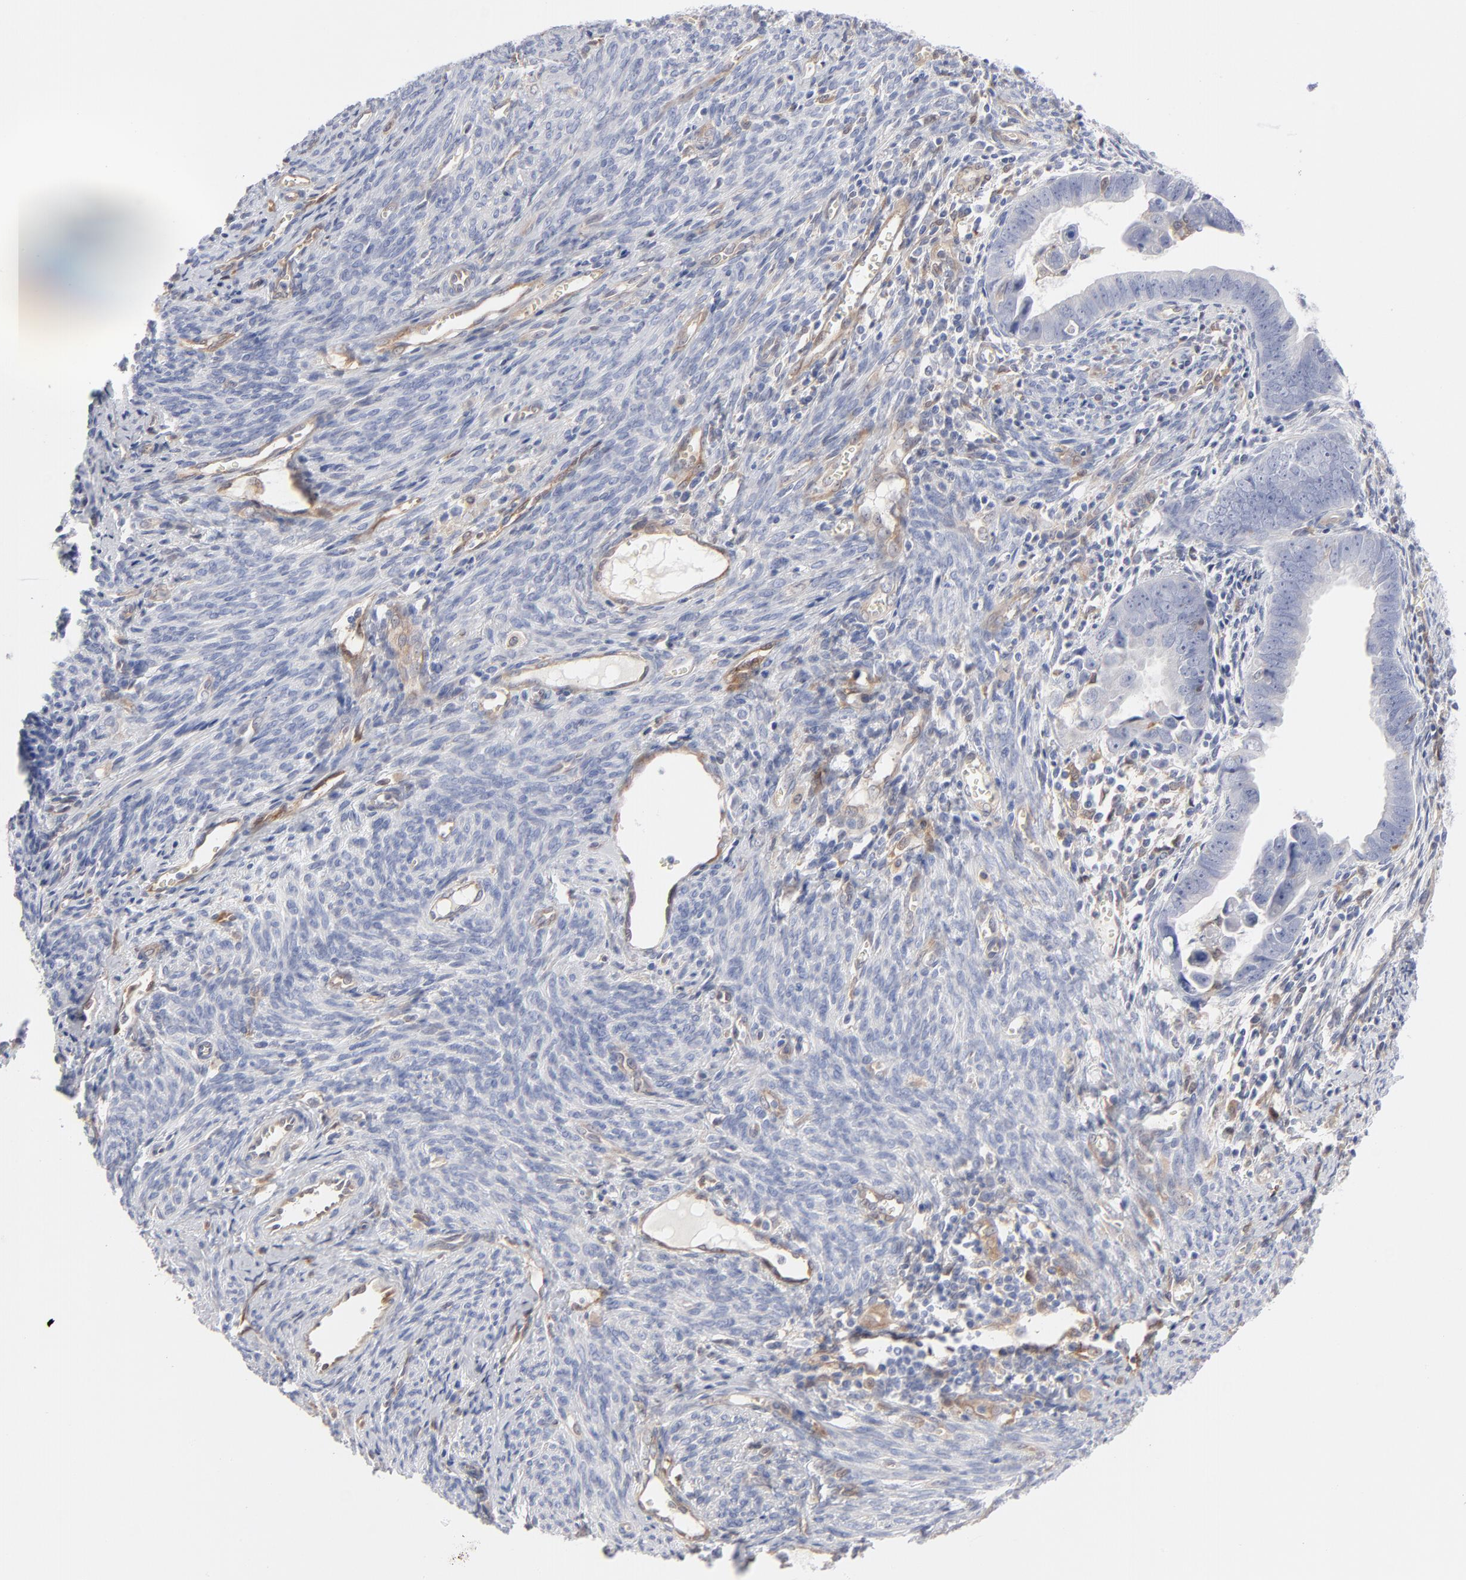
{"staining": {"intensity": "negative", "quantity": "none", "location": "none"}, "tissue": "endometrial cancer", "cell_type": "Tumor cells", "image_type": "cancer", "snomed": [{"axis": "morphology", "description": "Adenocarcinoma, NOS"}, {"axis": "topography", "description": "Endometrium"}], "caption": "Tumor cells show no significant expression in endometrial cancer. (DAB immunohistochemistry (IHC), high magnification).", "gene": "ARRB1", "patient": {"sex": "female", "age": 75}}